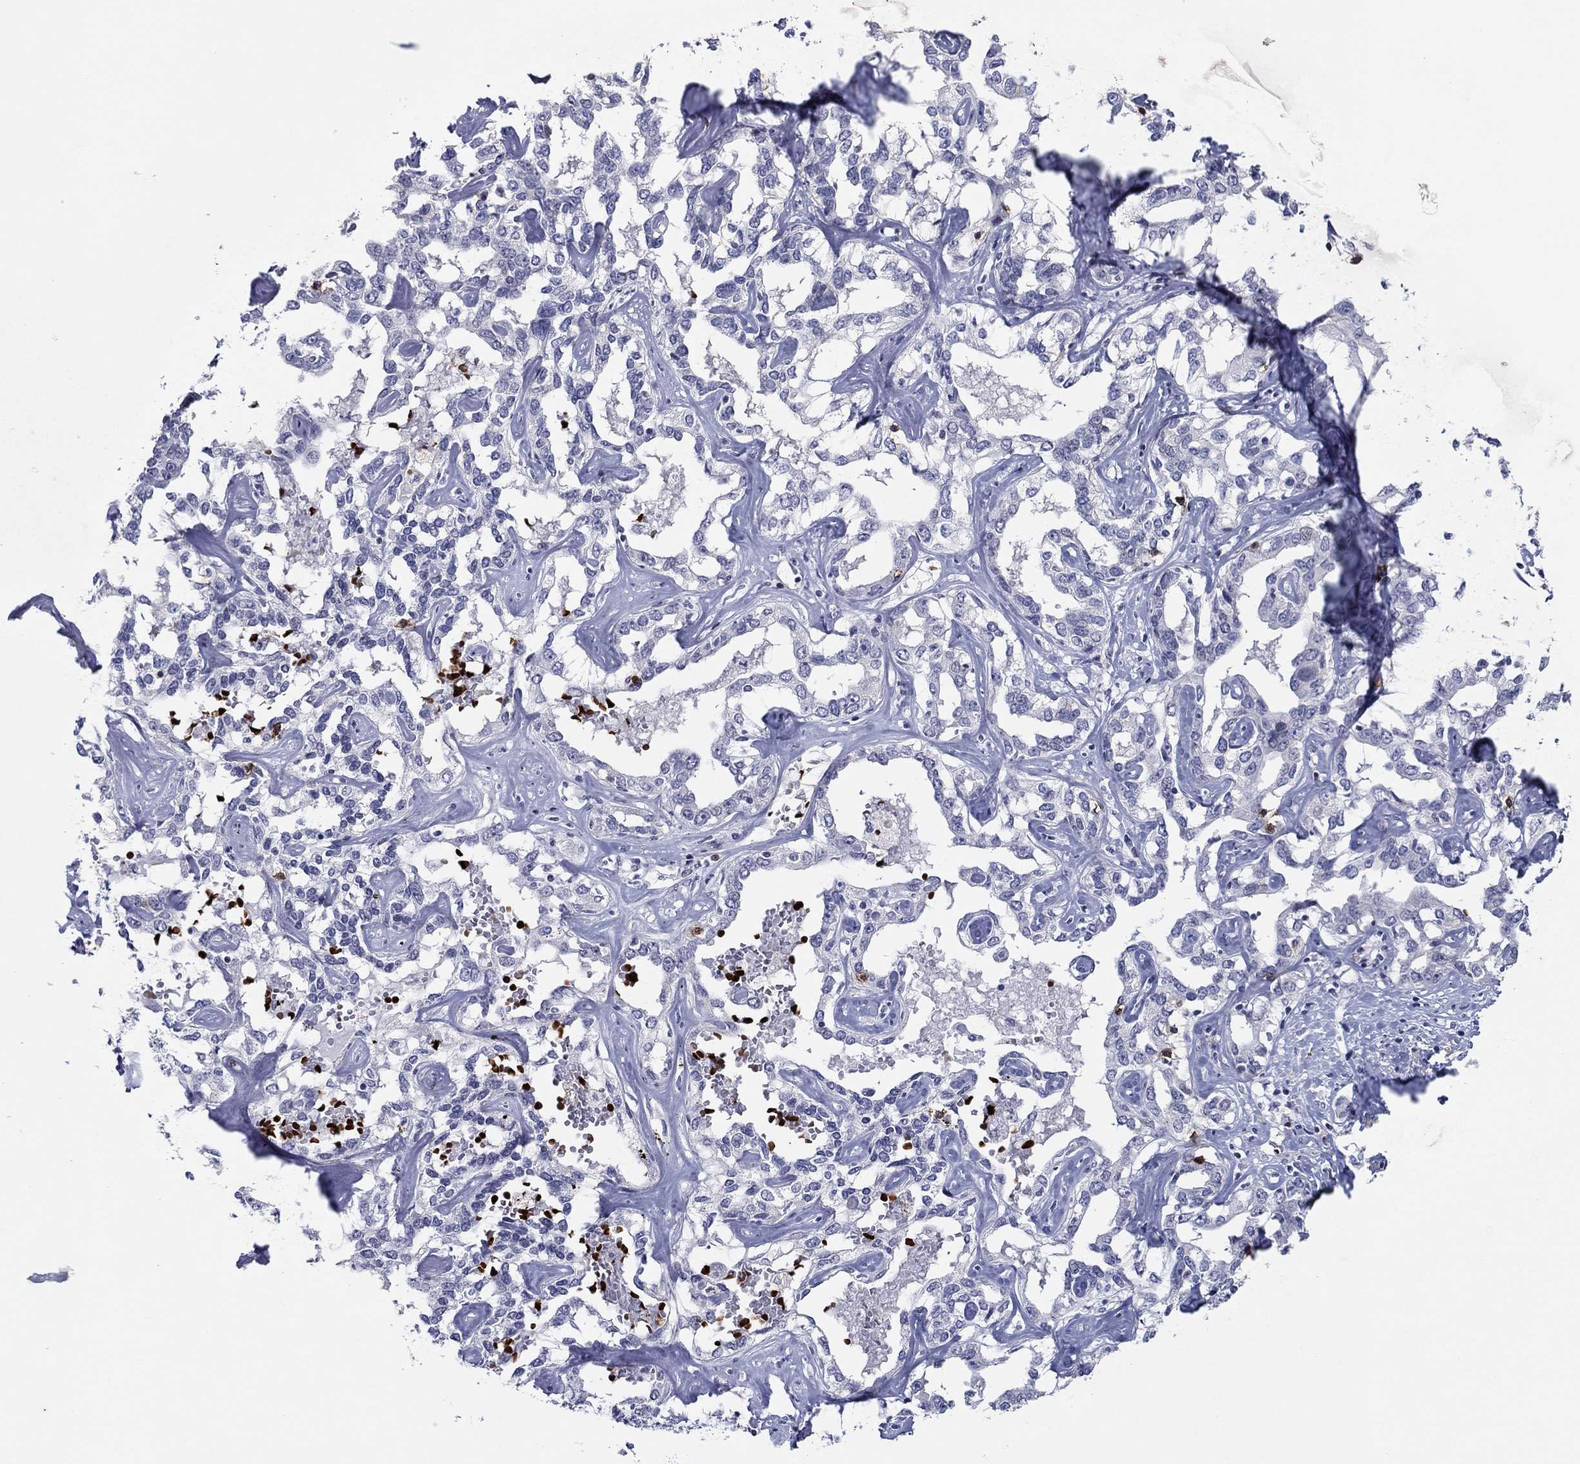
{"staining": {"intensity": "negative", "quantity": "none", "location": "none"}, "tissue": "liver cancer", "cell_type": "Tumor cells", "image_type": "cancer", "snomed": [{"axis": "morphology", "description": "Cholangiocarcinoma"}, {"axis": "topography", "description": "Liver"}], "caption": "An immunohistochemistry (IHC) histopathology image of liver cancer is shown. There is no staining in tumor cells of liver cancer.", "gene": "ITGAE", "patient": {"sex": "male", "age": 59}}